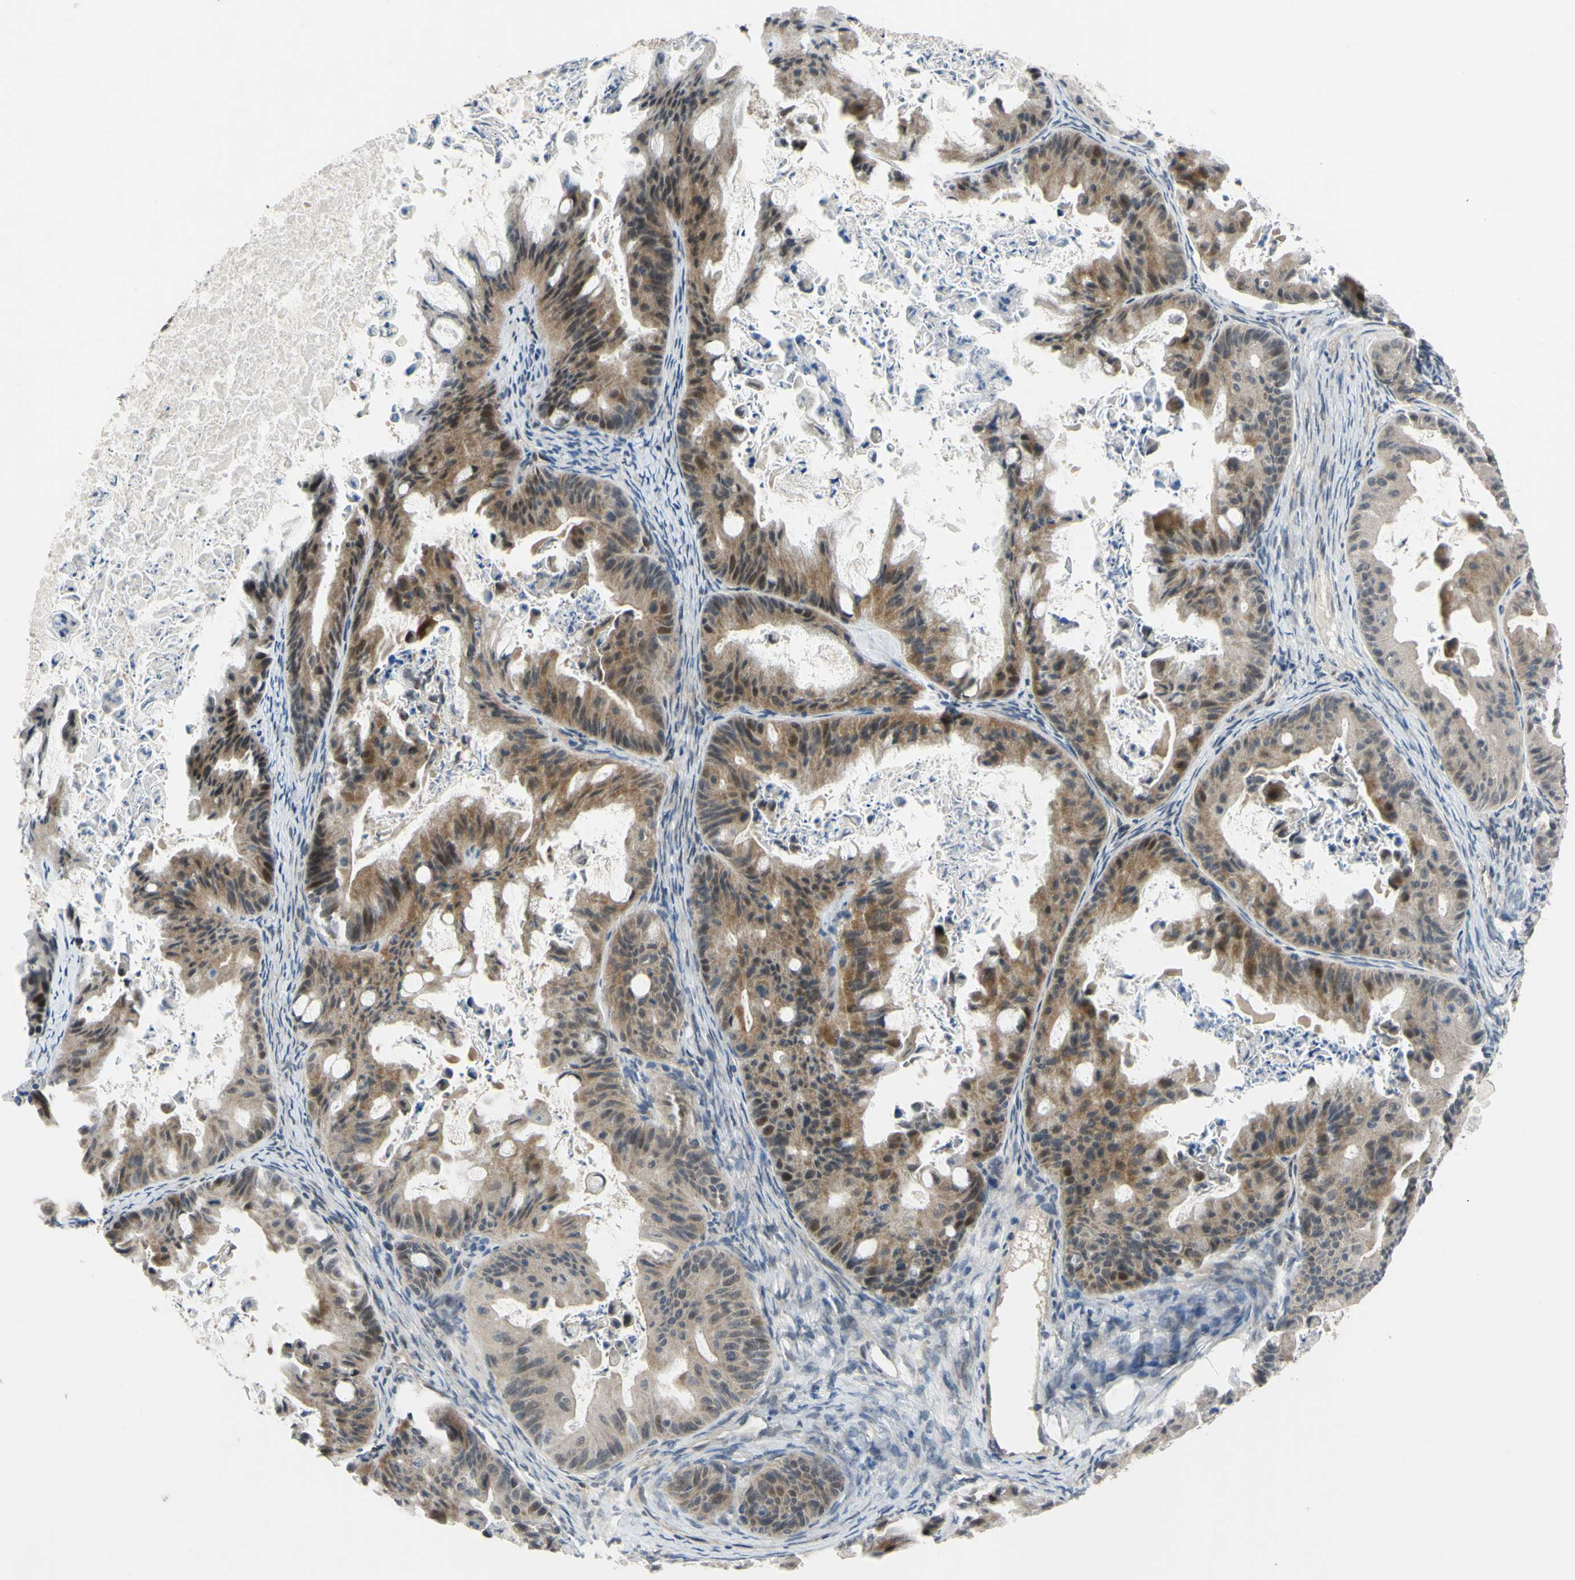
{"staining": {"intensity": "moderate", "quantity": ">75%", "location": "cytoplasmic/membranous,nuclear"}, "tissue": "ovarian cancer", "cell_type": "Tumor cells", "image_type": "cancer", "snomed": [{"axis": "morphology", "description": "Cystadenocarcinoma, mucinous, NOS"}, {"axis": "topography", "description": "Ovary"}], "caption": "Human ovarian mucinous cystadenocarcinoma stained with a protein marker shows moderate staining in tumor cells.", "gene": "COMMD9", "patient": {"sex": "female", "age": 37}}